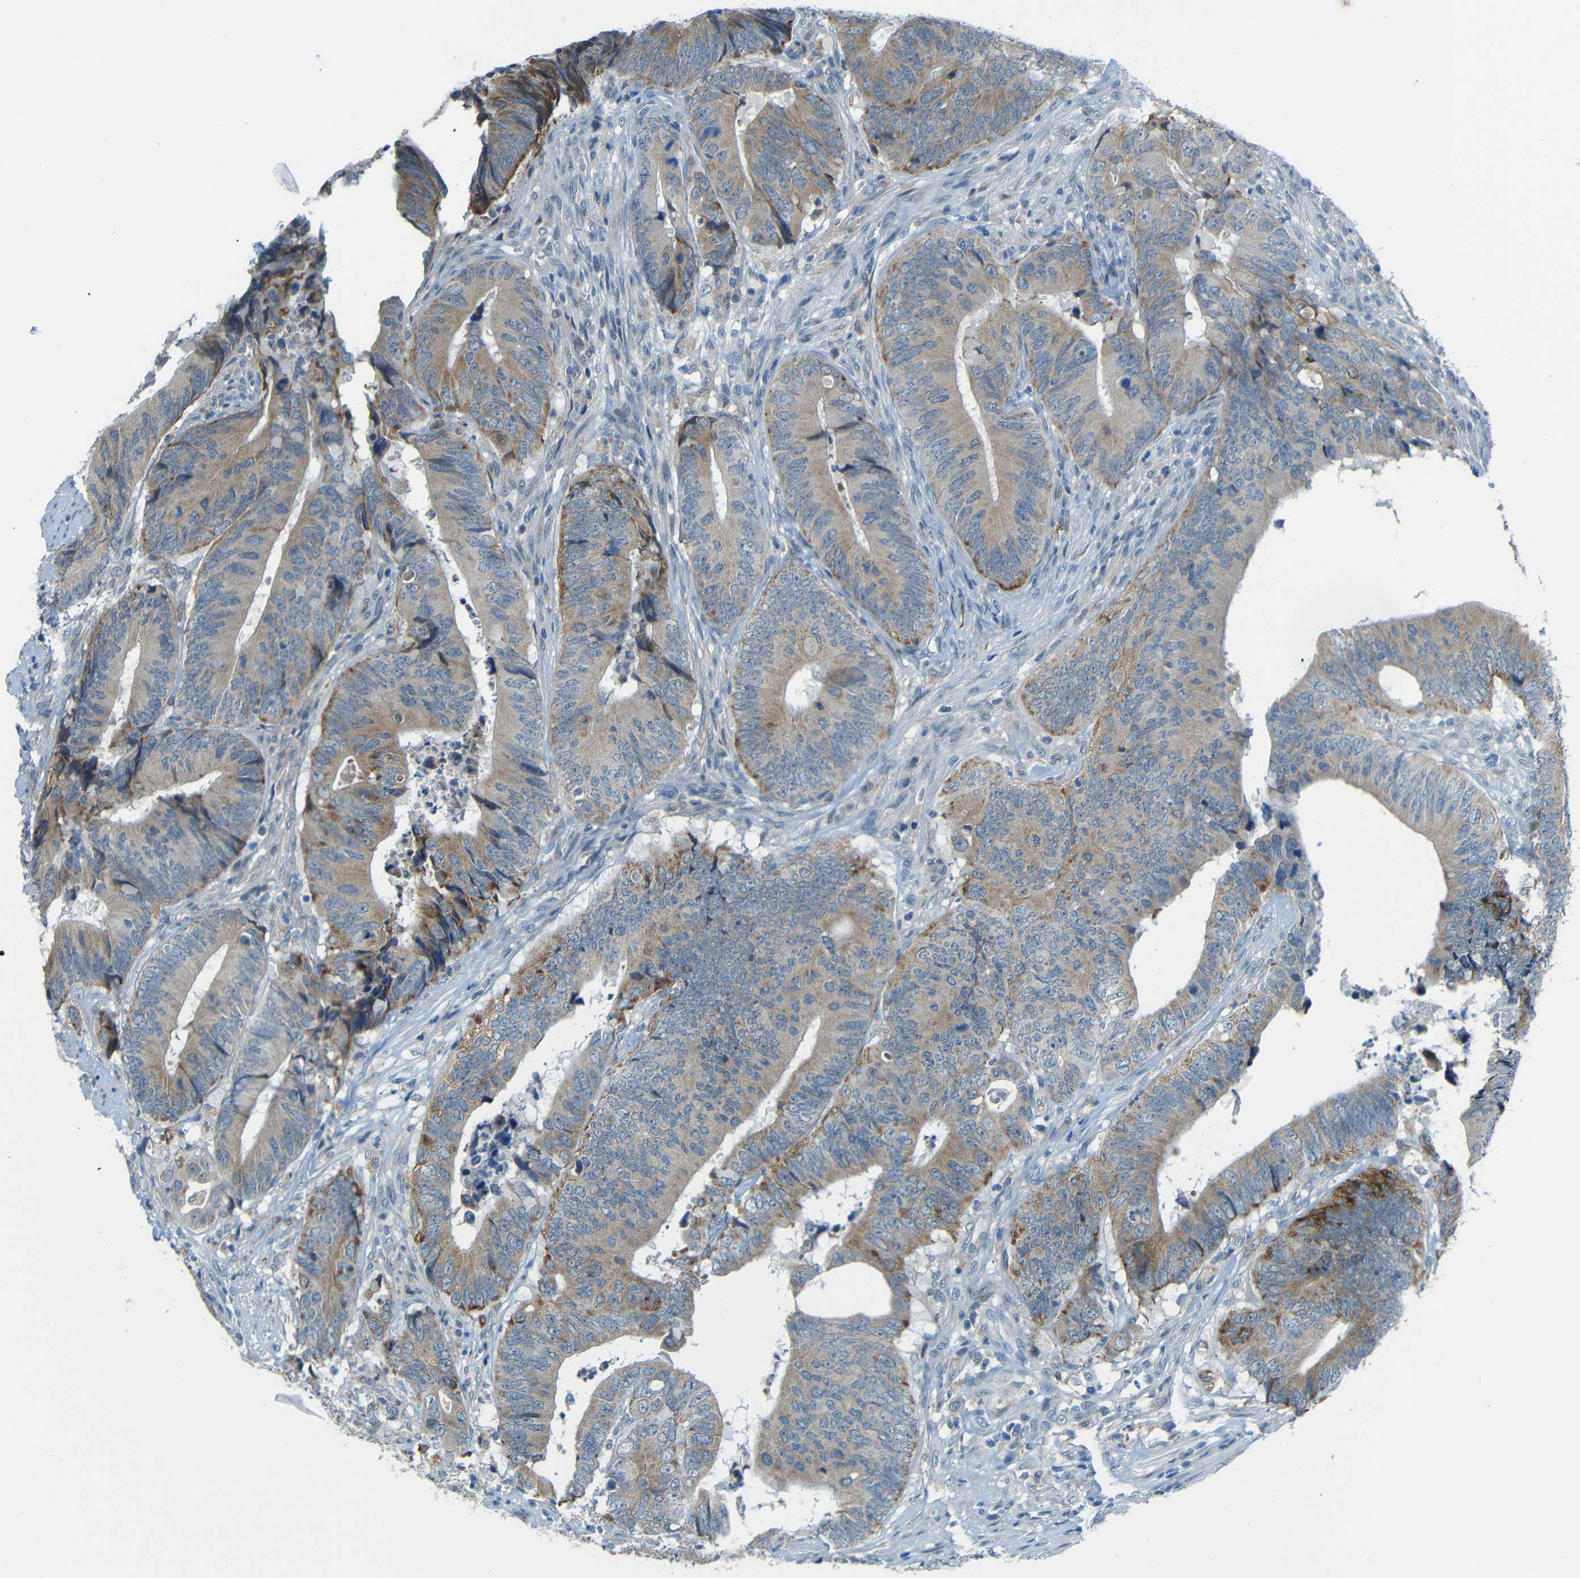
{"staining": {"intensity": "moderate", "quantity": "25%-75%", "location": "cytoplasmic/membranous"}, "tissue": "colorectal cancer", "cell_type": "Tumor cells", "image_type": "cancer", "snomed": [{"axis": "morphology", "description": "Normal tissue, NOS"}, {"axis": "morphology", "description": "Adenocarcinoma, NOS"}, {"axis": "topography", "description": "Colon"}], "caption": "An immunohistochemistry (IHC) image of tumor tissue is shown. Protein staining in brown labels moderate cytoplasmic/membranous positivity in adenocarcinoma (colorectal) within tumor cells.", "gene": "ANKRD22", "patient": {"sex": "male", "age": 56}}